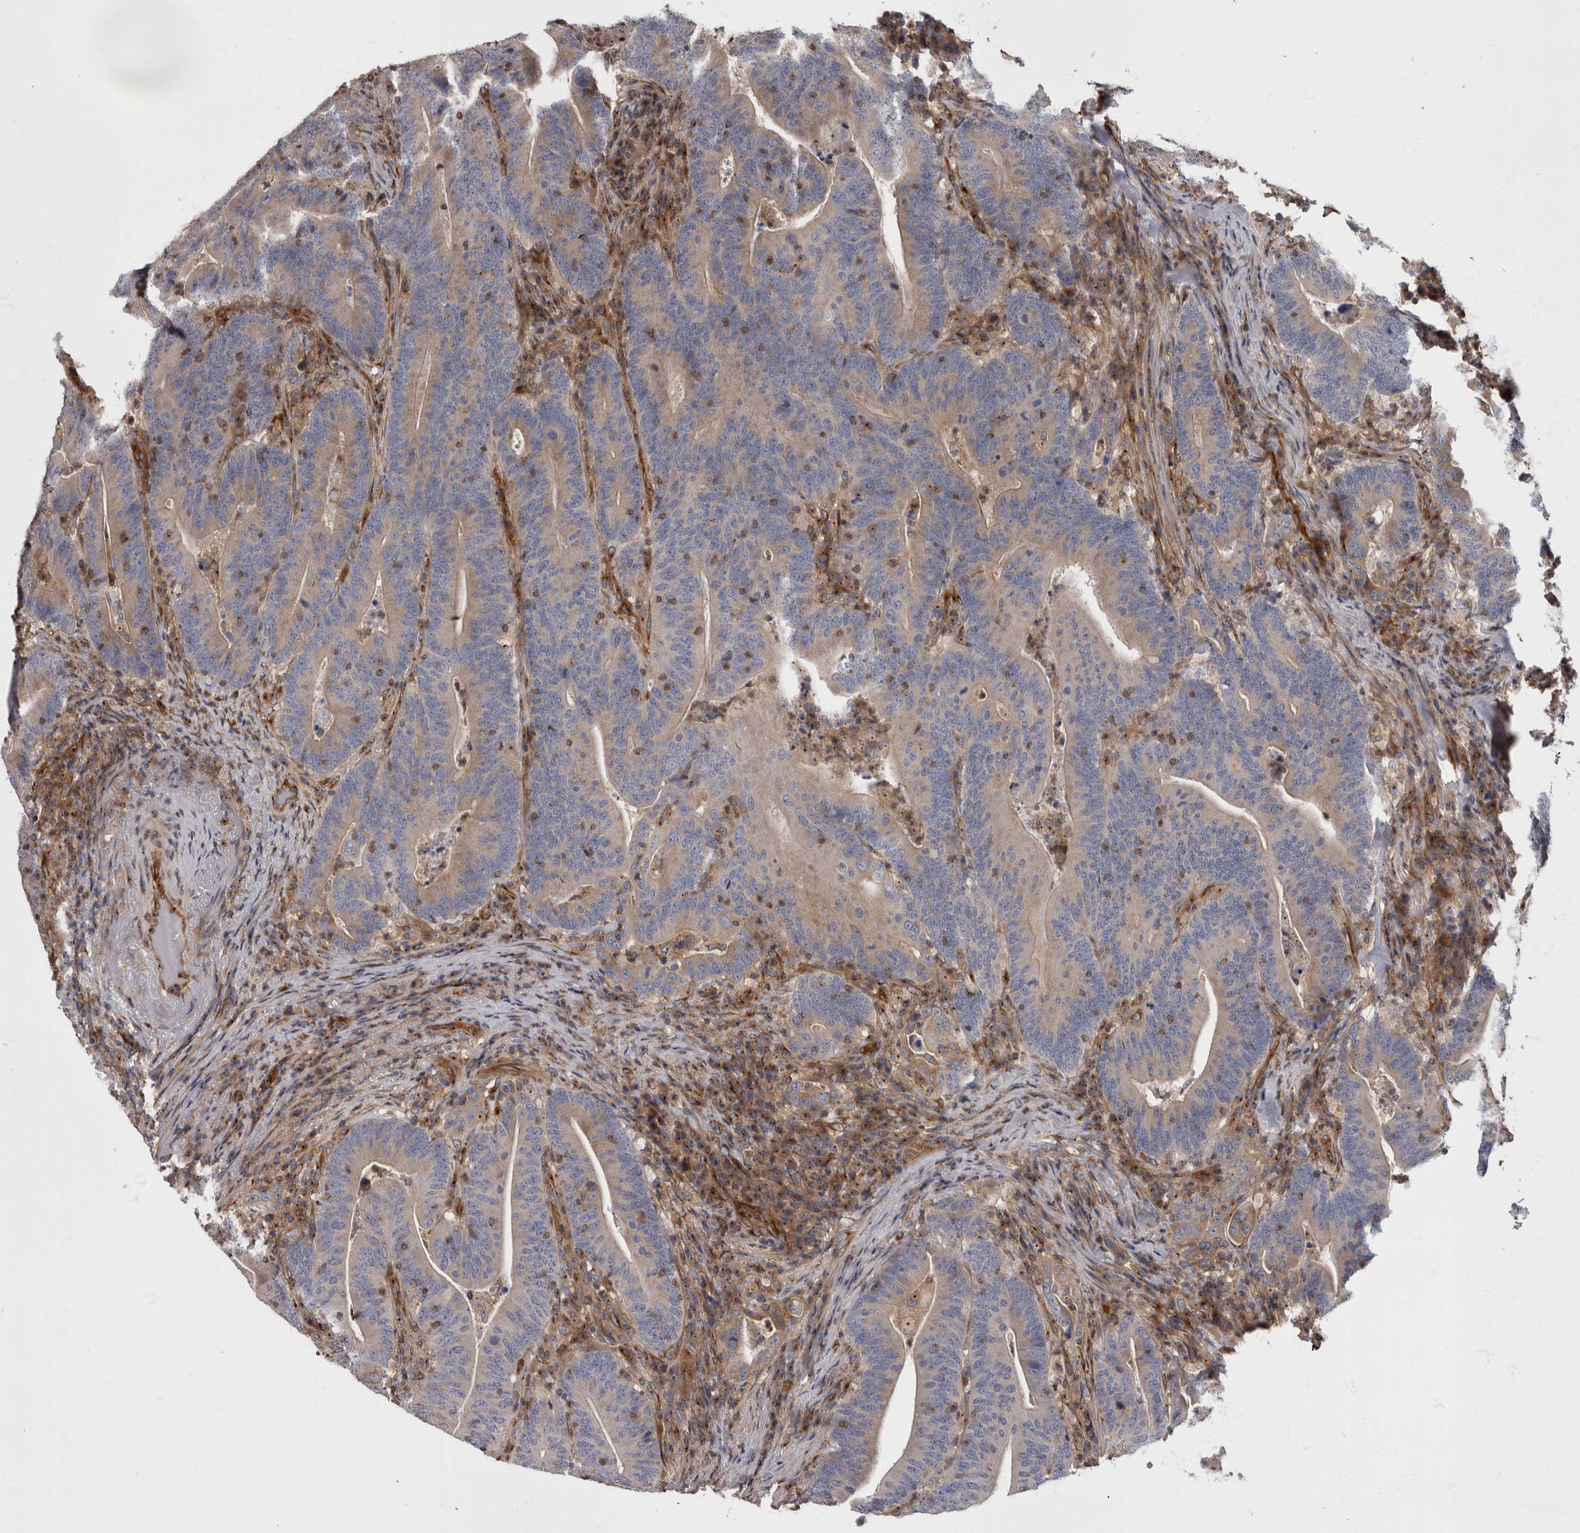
{"staining": {"intensity": "weak", "quantity": ">75%", "location": "cytoplasmic/membranous"}, "tissue": "colorectal cancer", "cell_type": "Tumor cells", "image_type": "cancer", "snomed": [{"axis": "morphology", "description": "Adenocarcinoma, NOS"}, {"axis": "topography", "description": "Colon"}], "caption": "Colorectal adenocarcinoma stained with DAB (3,3'-diaminobenzidine) immunohistochemistry (IHC) shows low levels of weak cytoplasmic/membranous expression in approximately >75% of tumor cells.", "gene": "HOOK3", "patient": {"sex": "female", "age": 66}}